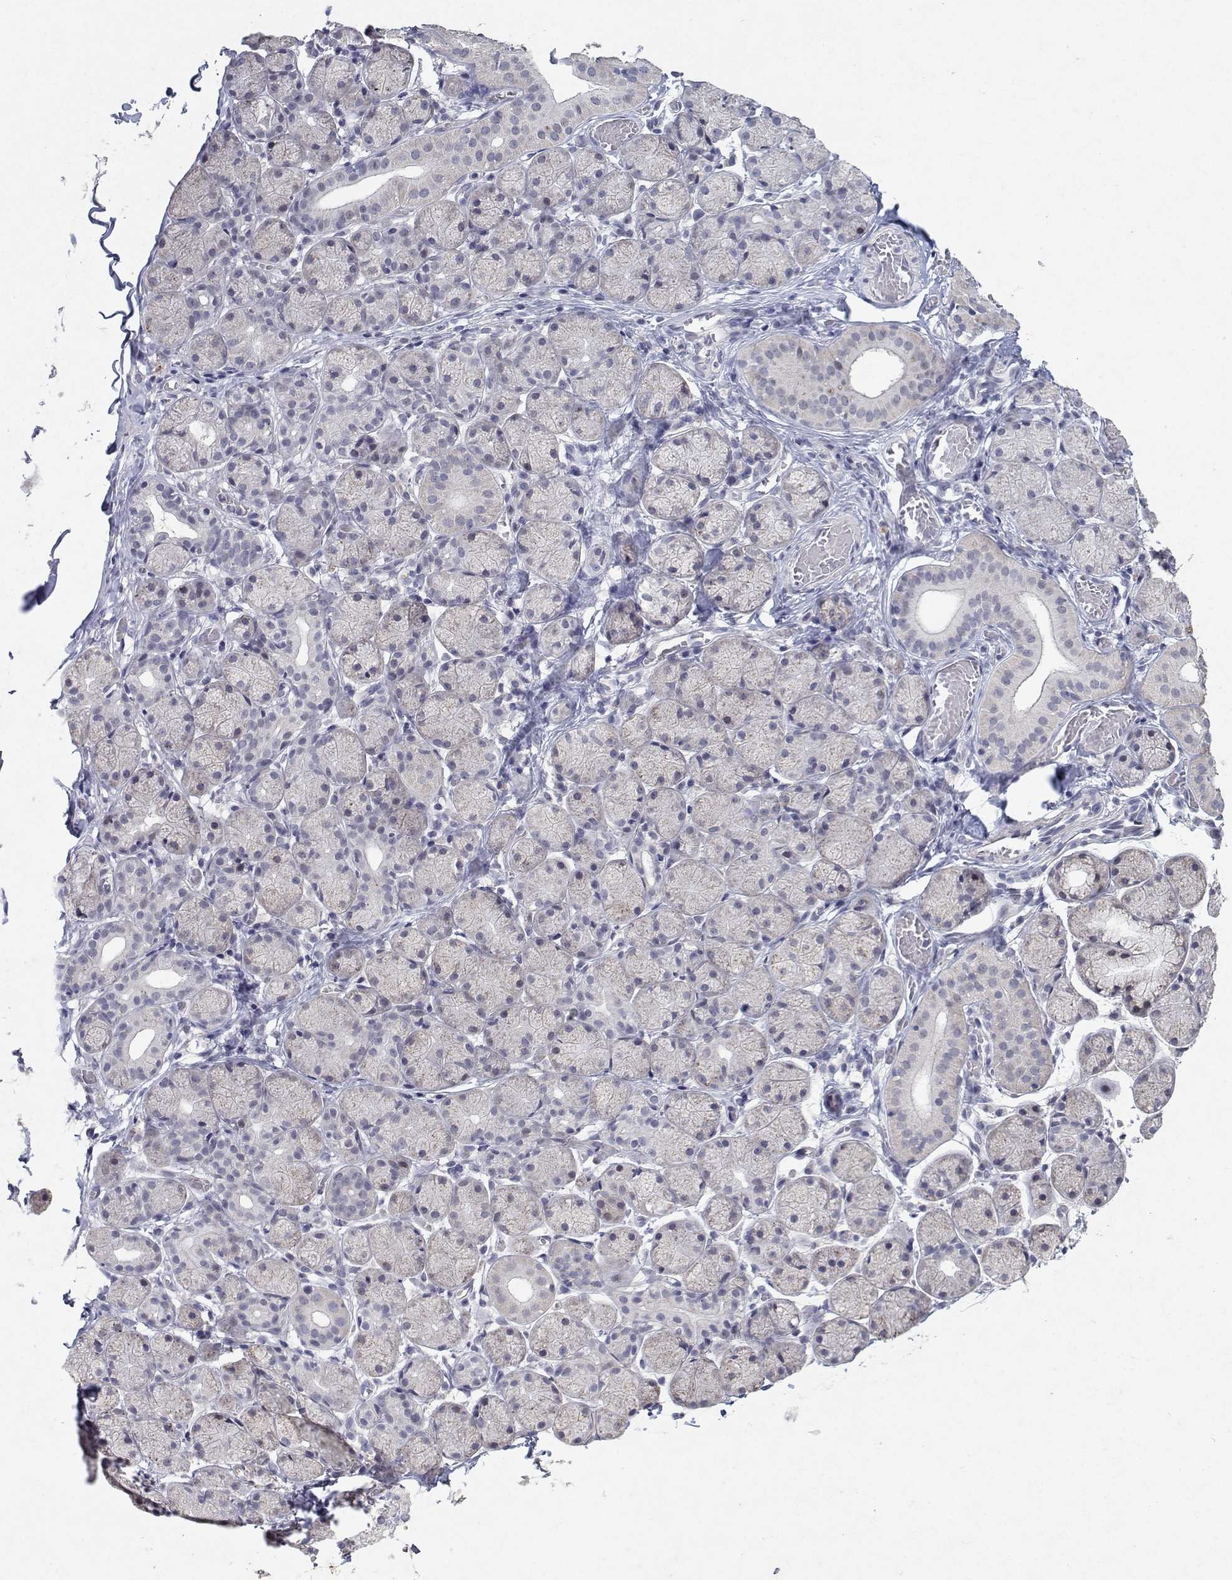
{"staining": {"intensity": "negative", "quantity": "none", "location": "none"}, "tissue": "salivary gland", "cell_type": "Glandular cells", "image_type": "normal", "snomed": [{"axis": "morphology", "description": "Normal tissue, NOS"}, {"axis": "topography", "description": "Salivary gland"}, {"axis": "topography", "description": "Peripheral nerve tissue"}], "caption": "Immunohistochemistry (IHC) image of unremarkable salivary gland: human salivary gland stained with DAB (3,3'-diaminobenzidine) reveals no significant protein expression in glandular cells.", "gene": "RBPJL", "patient": {"sex": "female", "age": 24}}